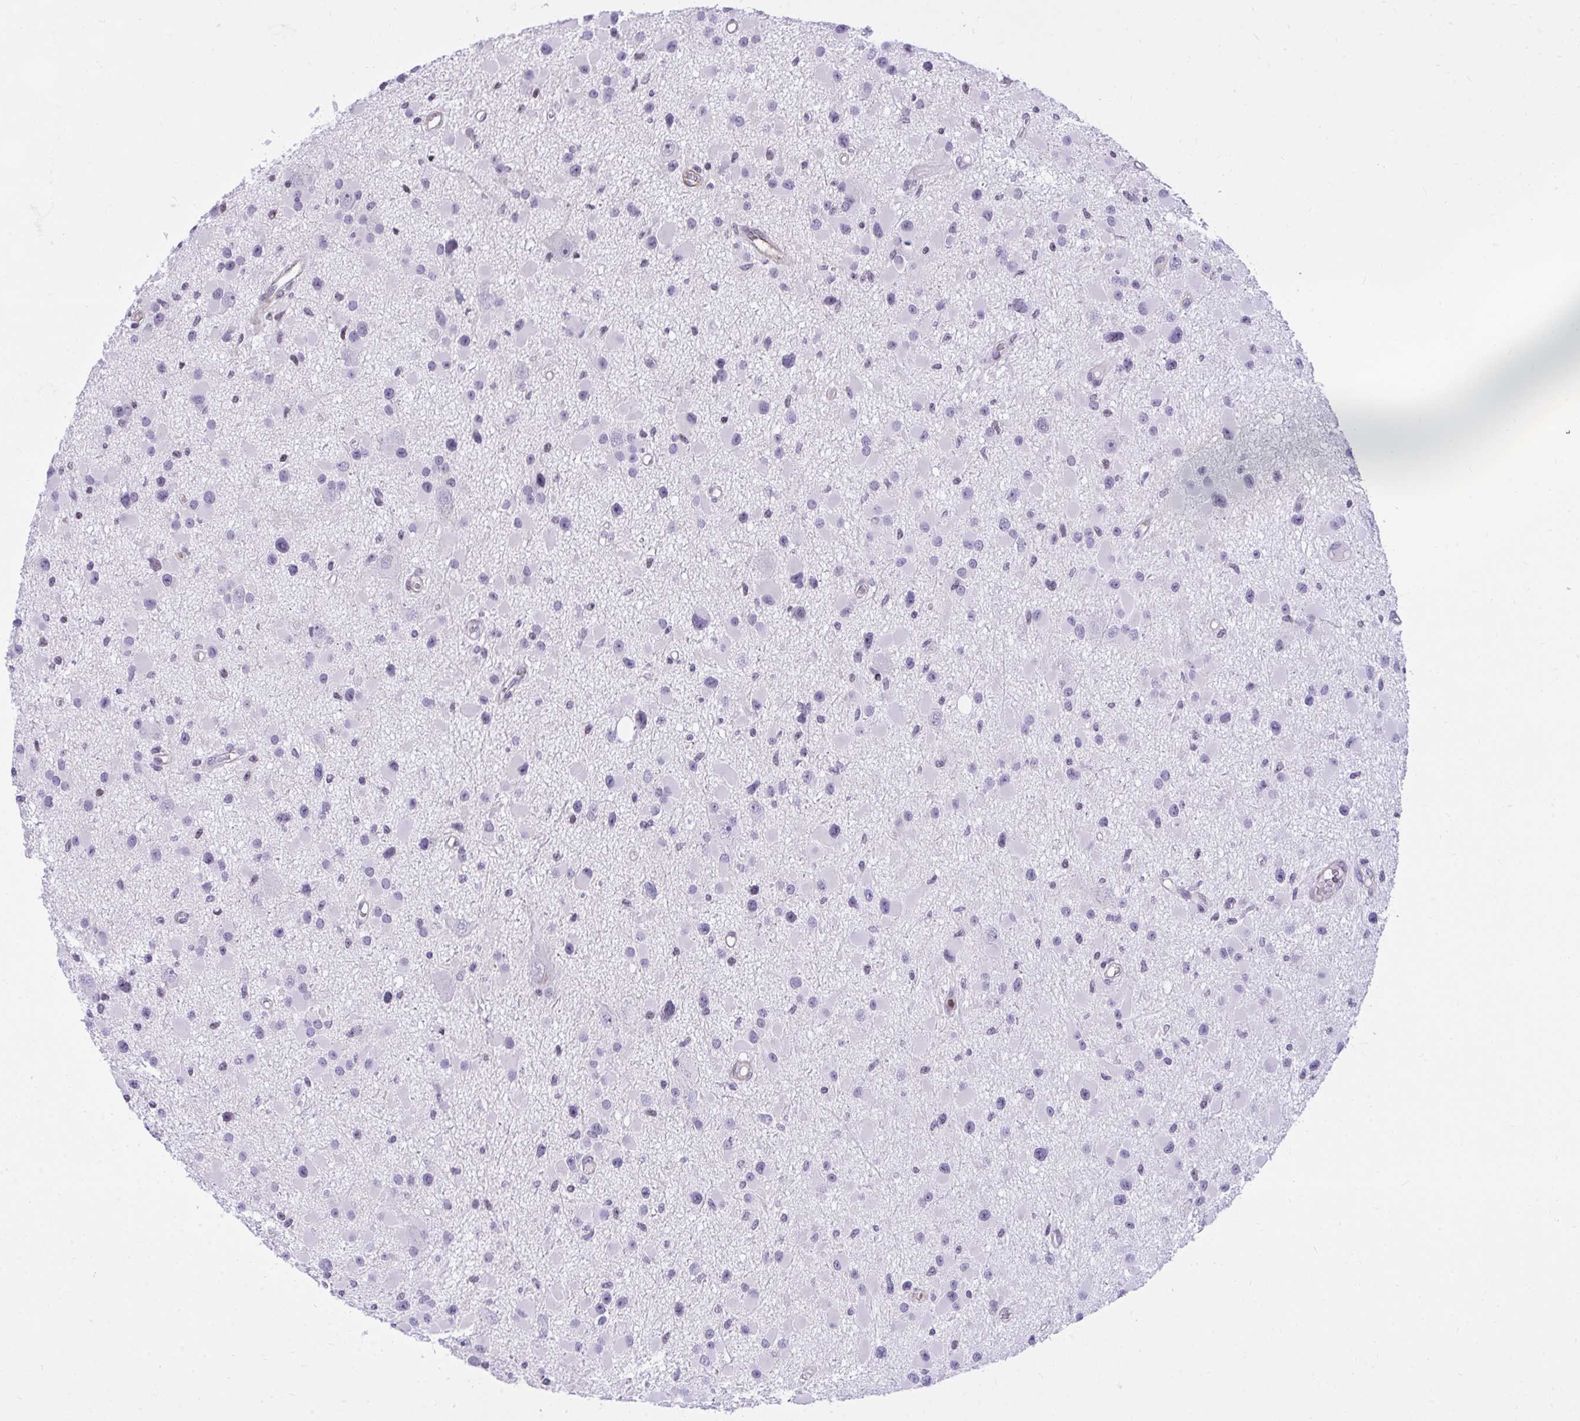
{"staining": {"intensity": "negative", "quantity": "none", "location": "none"}, "tissue": "glioma", "cell_type": "Tumor cells", "image_type": "cancer", "snomed": [{"axis": "morphology", "description": "Glioma, malignant, High grade"}, {"axis": "topography", "description": "Brain"}], "caption": "This is a histopathology image of IHC staining of glioma, which shows no expression in tumor cells. The staining is performed using DAB (3,3'-diaminobenzidine) brown chromogen with nuclei counter-stained in using hematoxylin.", "gene": "KCNN4", "patient": {"sex": "male", "age": 54}}